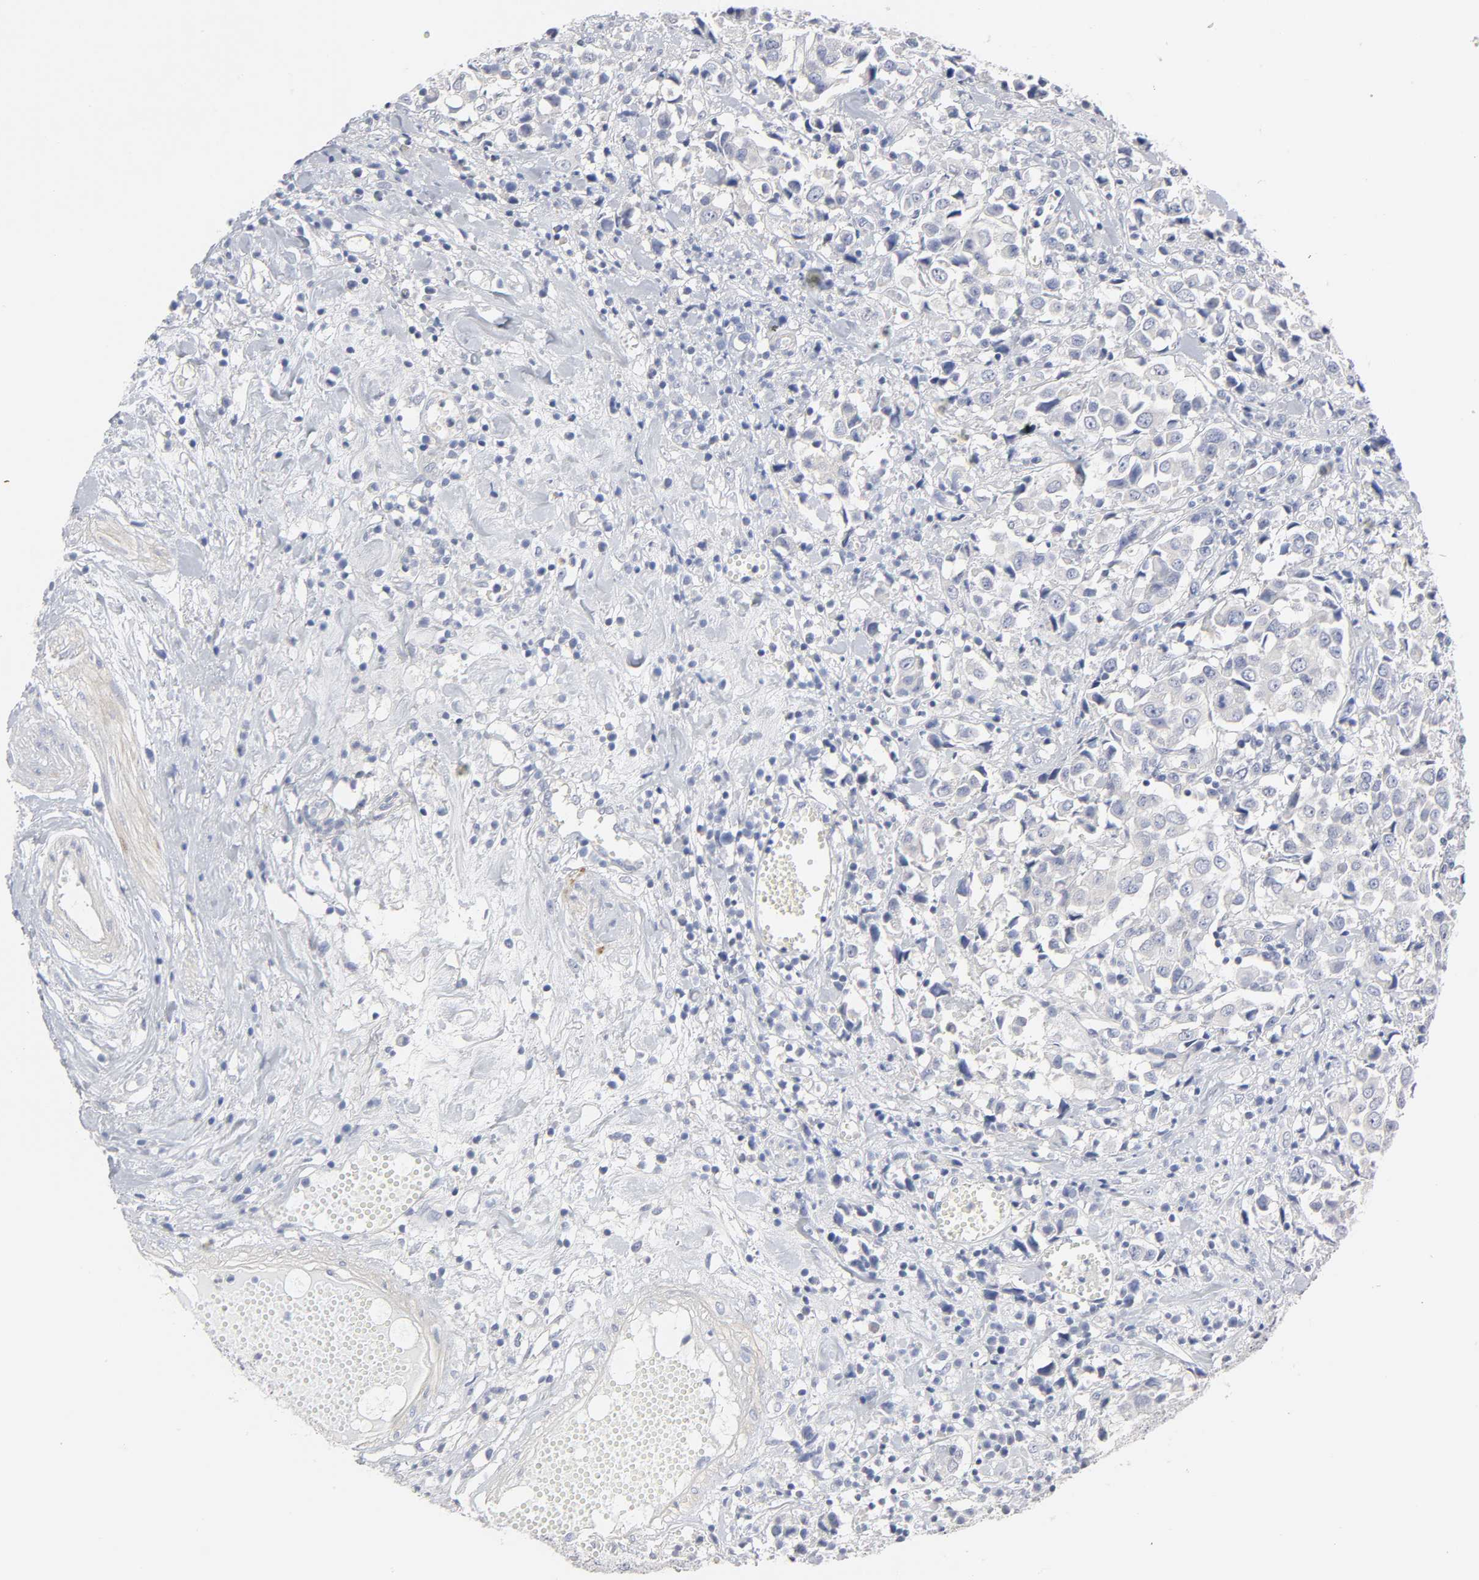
{"staining": {"intensity": "negative", "quantity": "none", "location": "none"}, "tissue": "urothelial cancer", "cell_type": "Tumor cells", "image_type": "cancer", "snomed": [{"axis": "morphology", "description": "Urothelial carcinoma, High grade"}, {"axis": "topography", "description": "Urinary bladder"}], "caption": "This is a photomicrograph of immunohistochemistry (IHC) staining of urothelial carcinoma (high-grade), which shows no staining in tumor cells.", "gene": "ROCK1", "patient": {"sex": "female", "age": 75}}